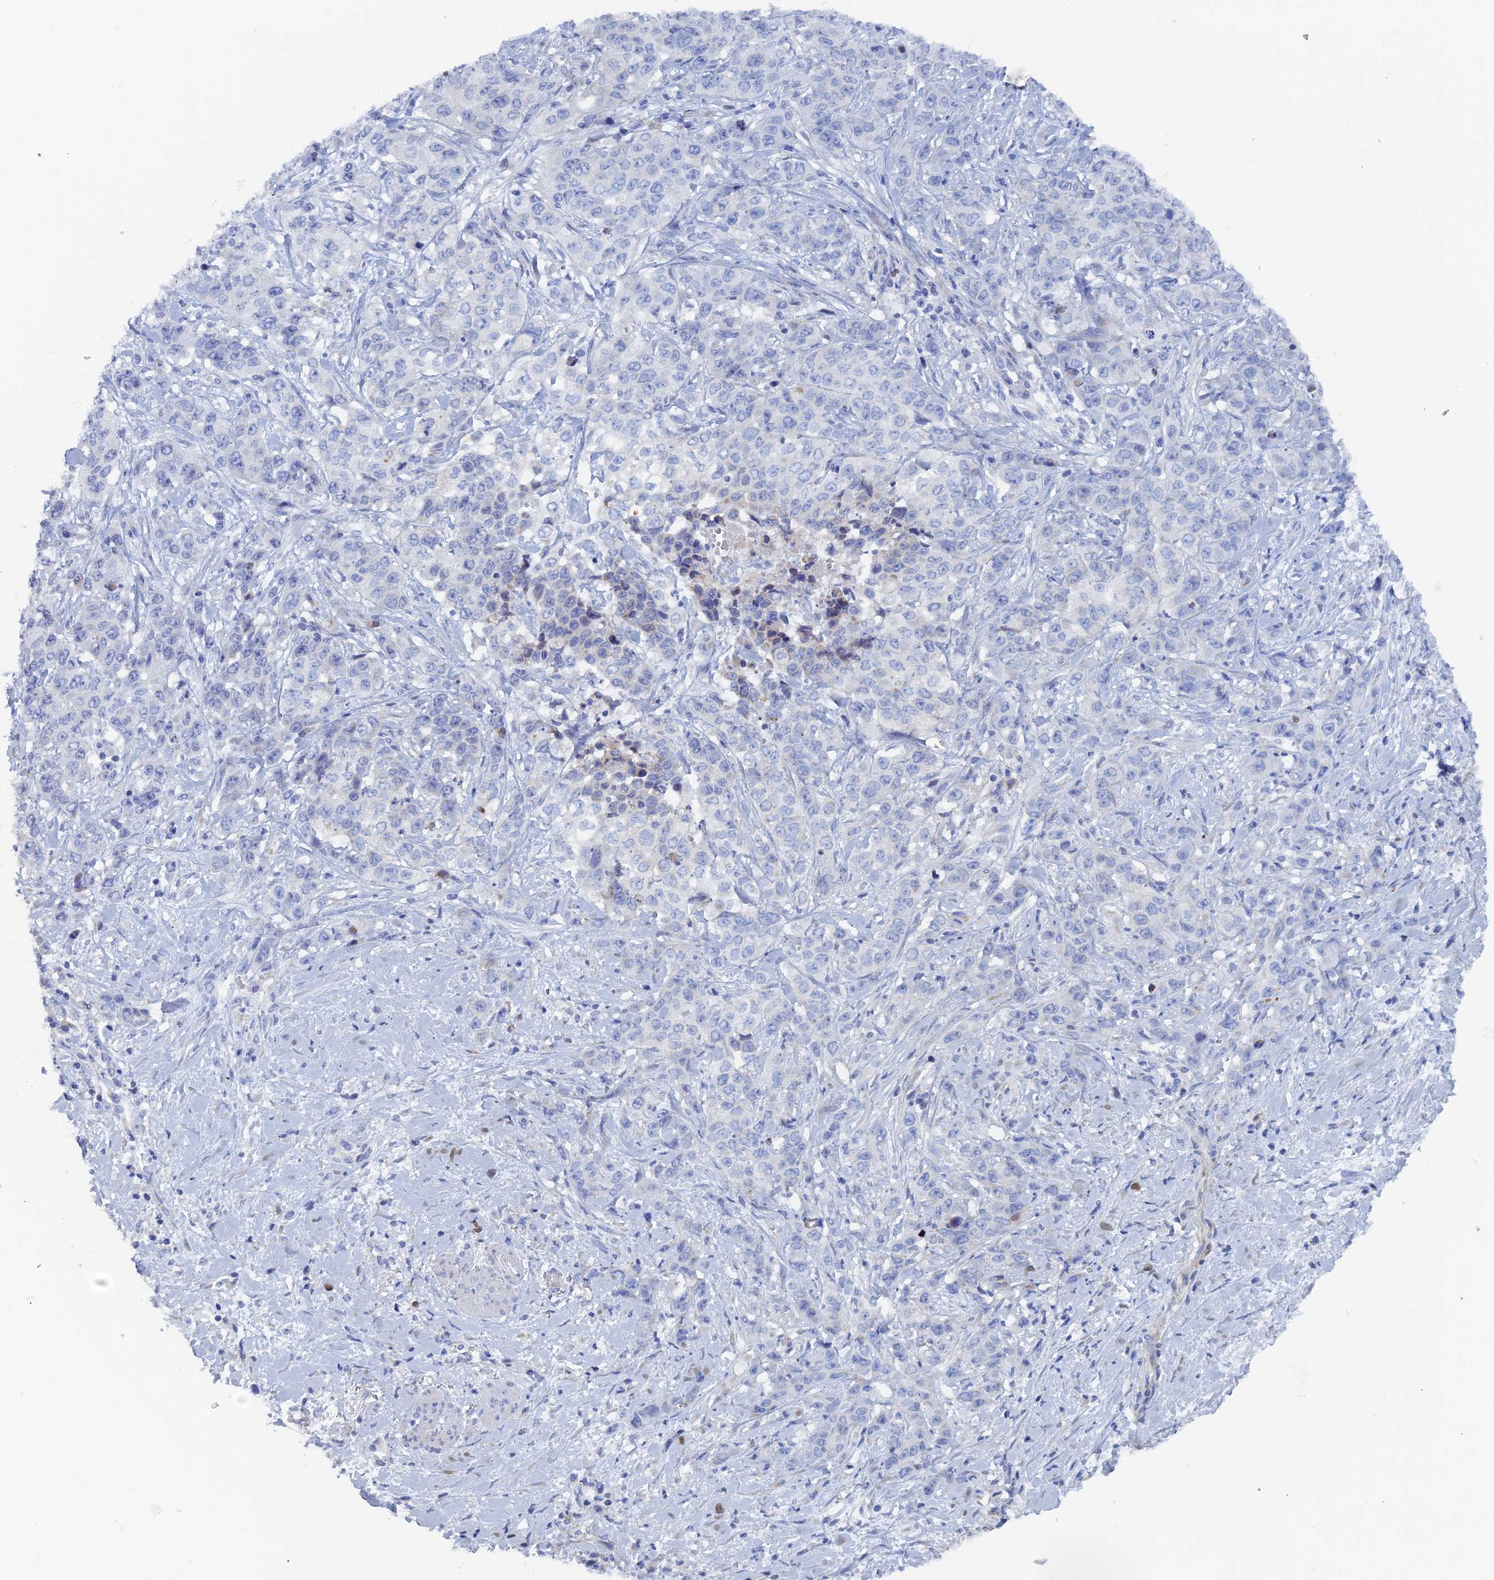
{"staining": {"intensity": "negative", "quantity": "none", "location": "none"}, "tissue": "stomach cancer", "cell_type": "Tumor cells", "image_type": "cancer", "snomed": [{"axis": "morphology", "description": "Adenocarcinoma, NOS"}, {"axis": "topography", "description": "Stomach, upper"}], "caption": "Protein analysis of stomach adenocarcinoma shows no significant expression in tumor cells.", "gene": "COG7", "patient": {"sex": "male", "age": 62}}